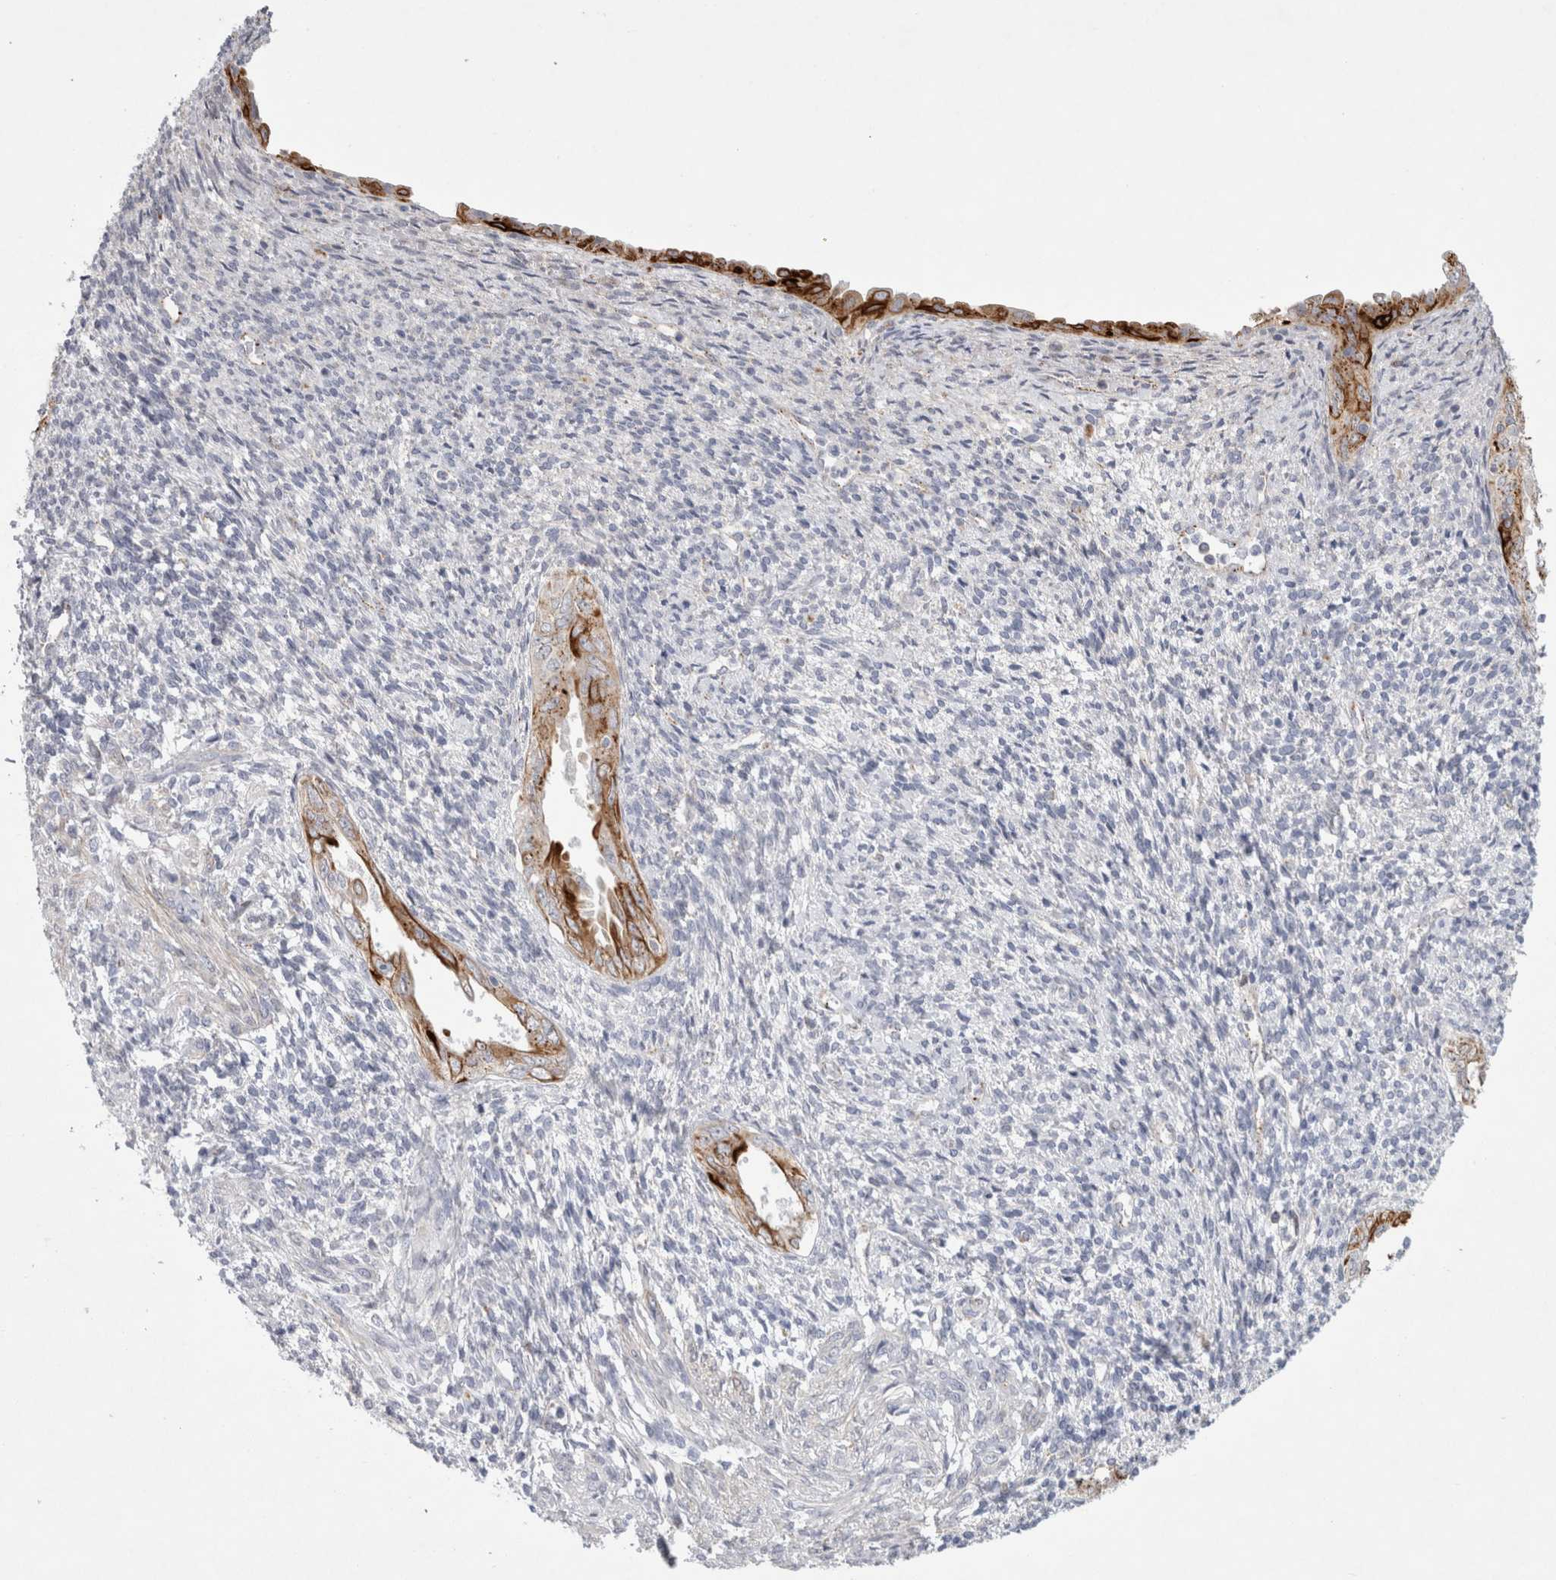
{"staining": {"intensity": "moderate", "quantity": "<25%", "location": "cytoplasmic/membranous"}, "tissue": "endometrium", "cell_type": "Cells in endometrial stroma", "image_type": "normal", "snomed": [{"axis": "morphology", "description": "Normal tissue, NOS"}, {"axis": "topography", "description": "Endometrium"}], "caption": "Moderate cytoplasmic/membranous positivity for a protein is present in about <25% of cells in endometrial stroma of benign endometrium using immunohistochemistry.", "gene": "GAA", "patient": {"sex": "female", "age": 66}}